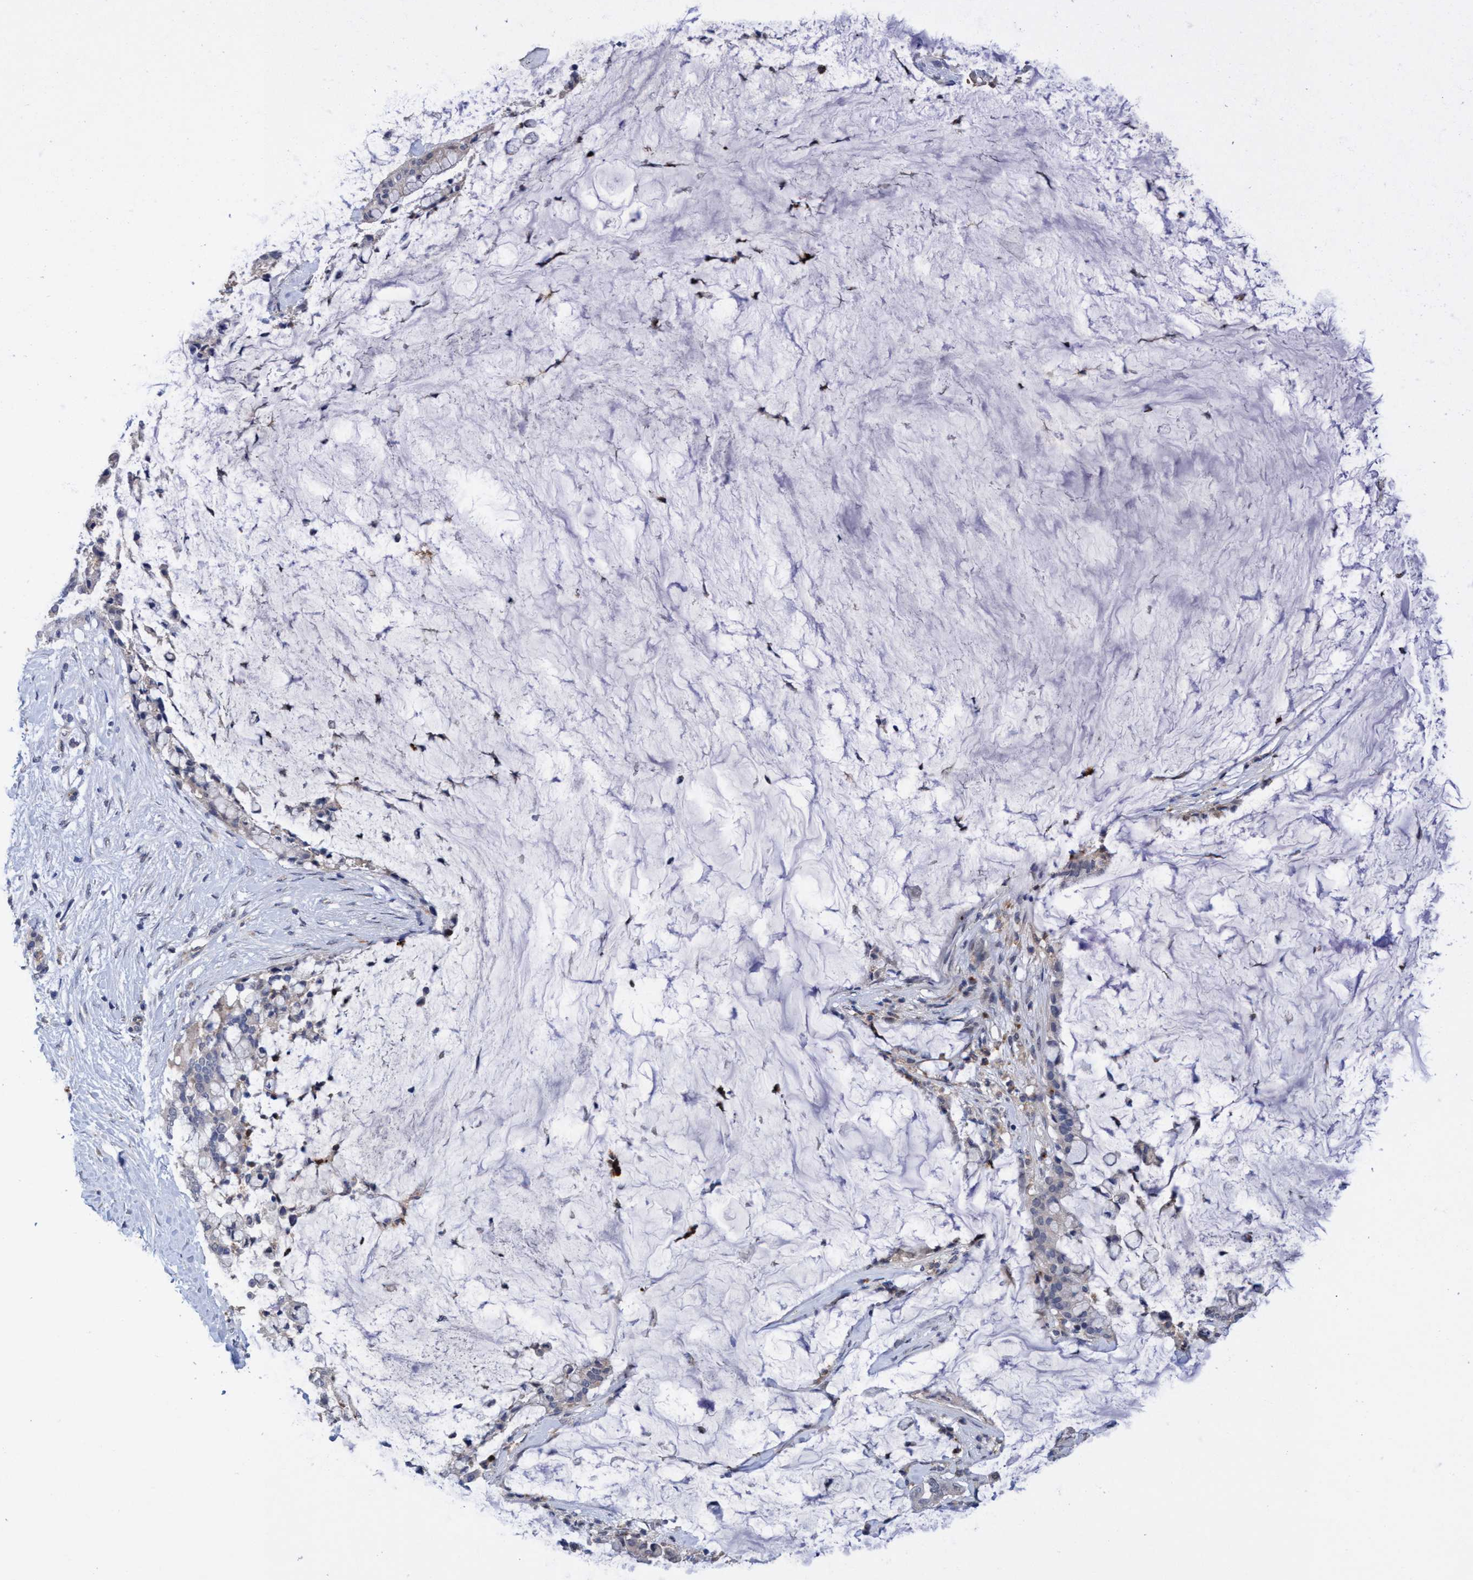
{"staining": {"intensity": "weak", "quantity": "<25%", "location": "cytoplasmic/membranous"}, "tissue": "pancreatic cancer", "cell_type": "Tumor cells", "image_type": "cancer", "snomed": [{"axis": "morphology", "description": "Adenocarcinoma, NOS"}, {"axis": "topography", "description": "Pancreas"}], "caption": "The micrograph displays no staining of tumor cells in pancreatic cancer (adenocarcinoma).", "gene": "SEMA4D", "patient": {"sex": "male", "age": 41}}